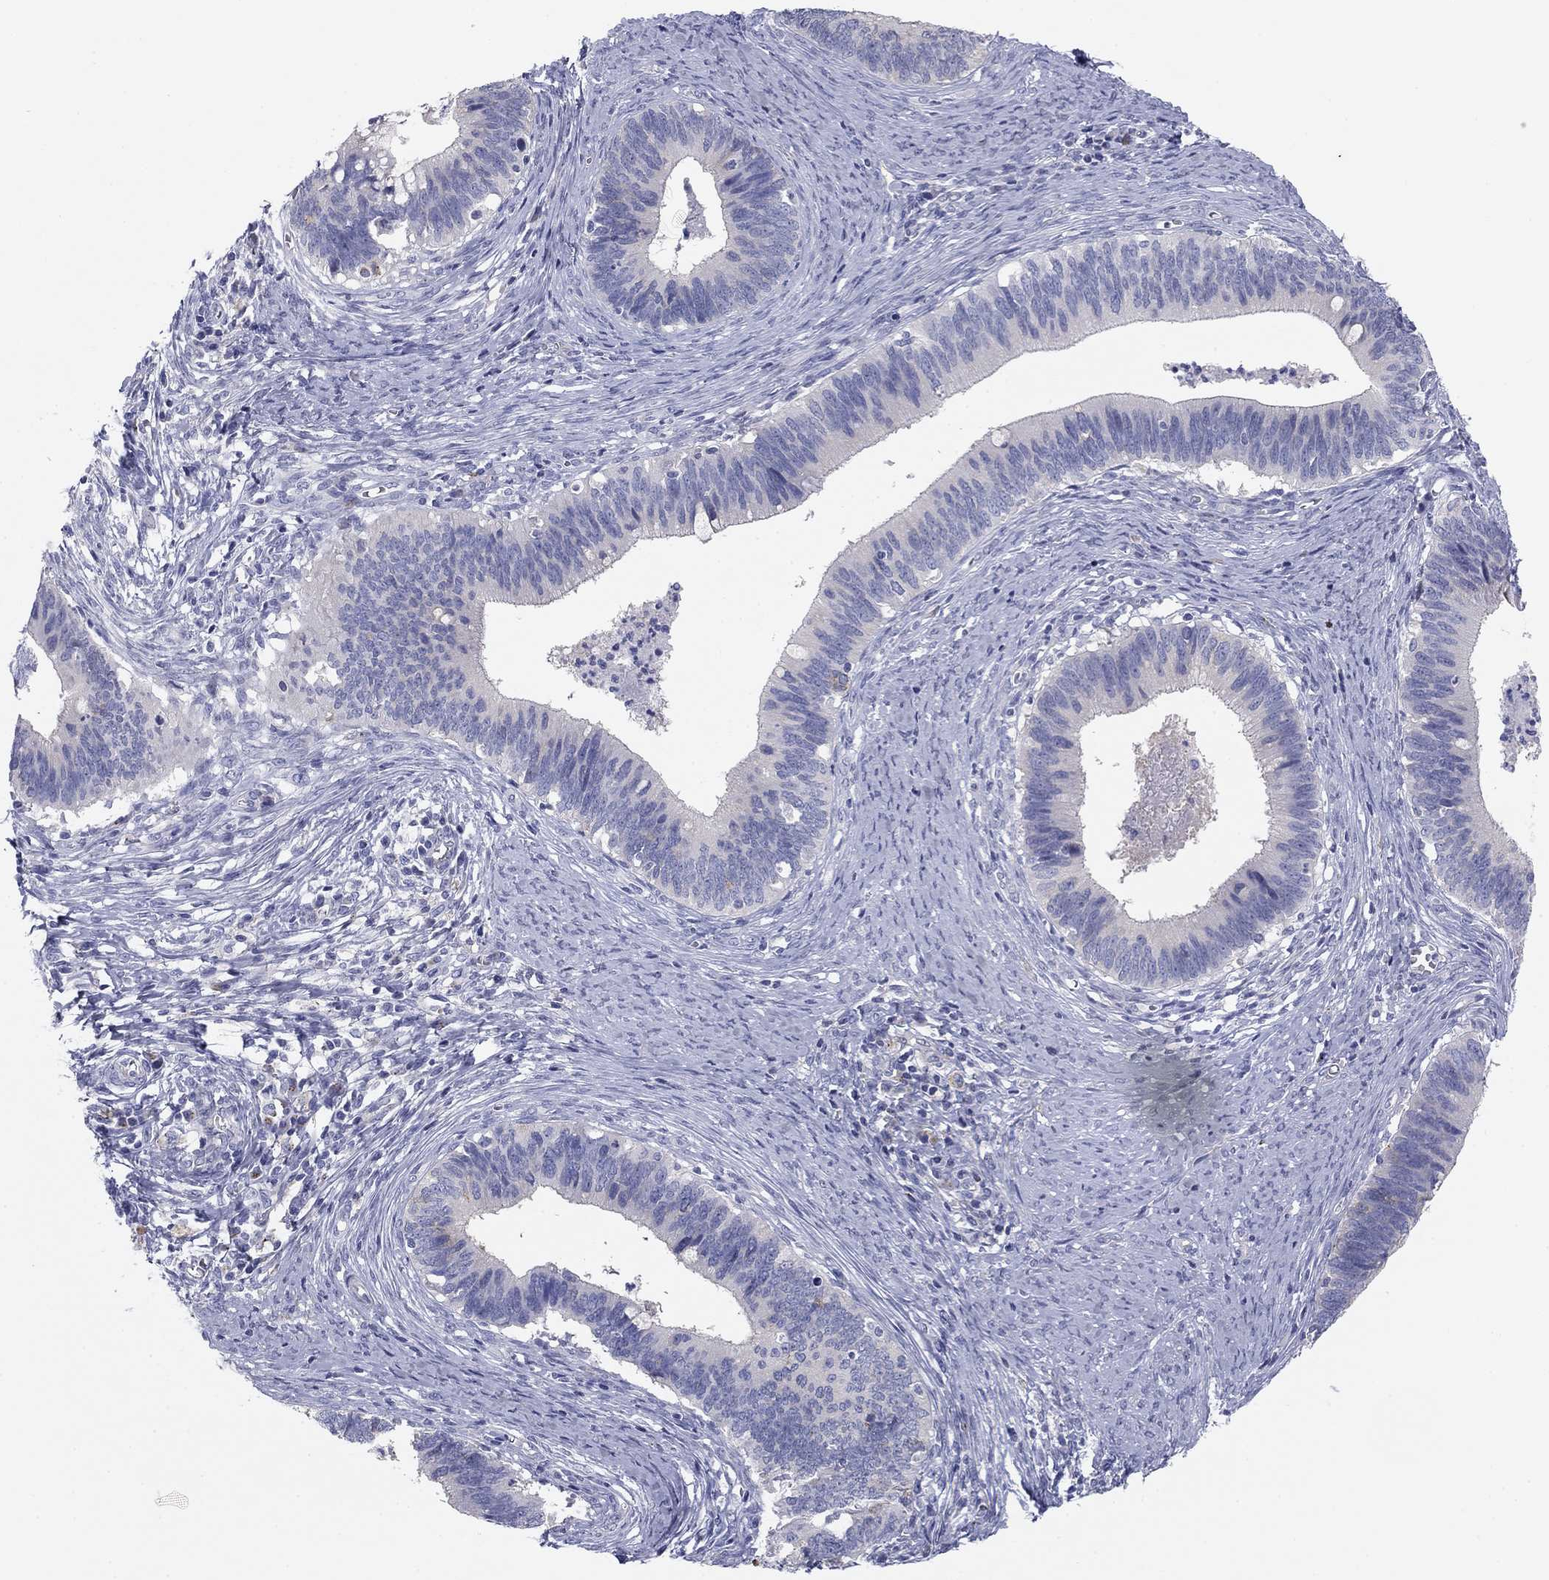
{"staining": {"intensity": "weak", "quantity": "<25%", "location": "cytoplasmic/membranous"}, "tissue": "cervical cancer", "cell_type": "Tumor cells", "image_type": "cancer", "snomed": [{"axis": "morphology", "description": "Adenocarcinoma, NOS"}, {"axis": "topography", "description": "Cervix"}], "caption": "Image shows no significant protein expression in tumor cells of cervical cancer.", "gene": "SEPTIN3", "patient": {"sex": "female", "age": 42}}